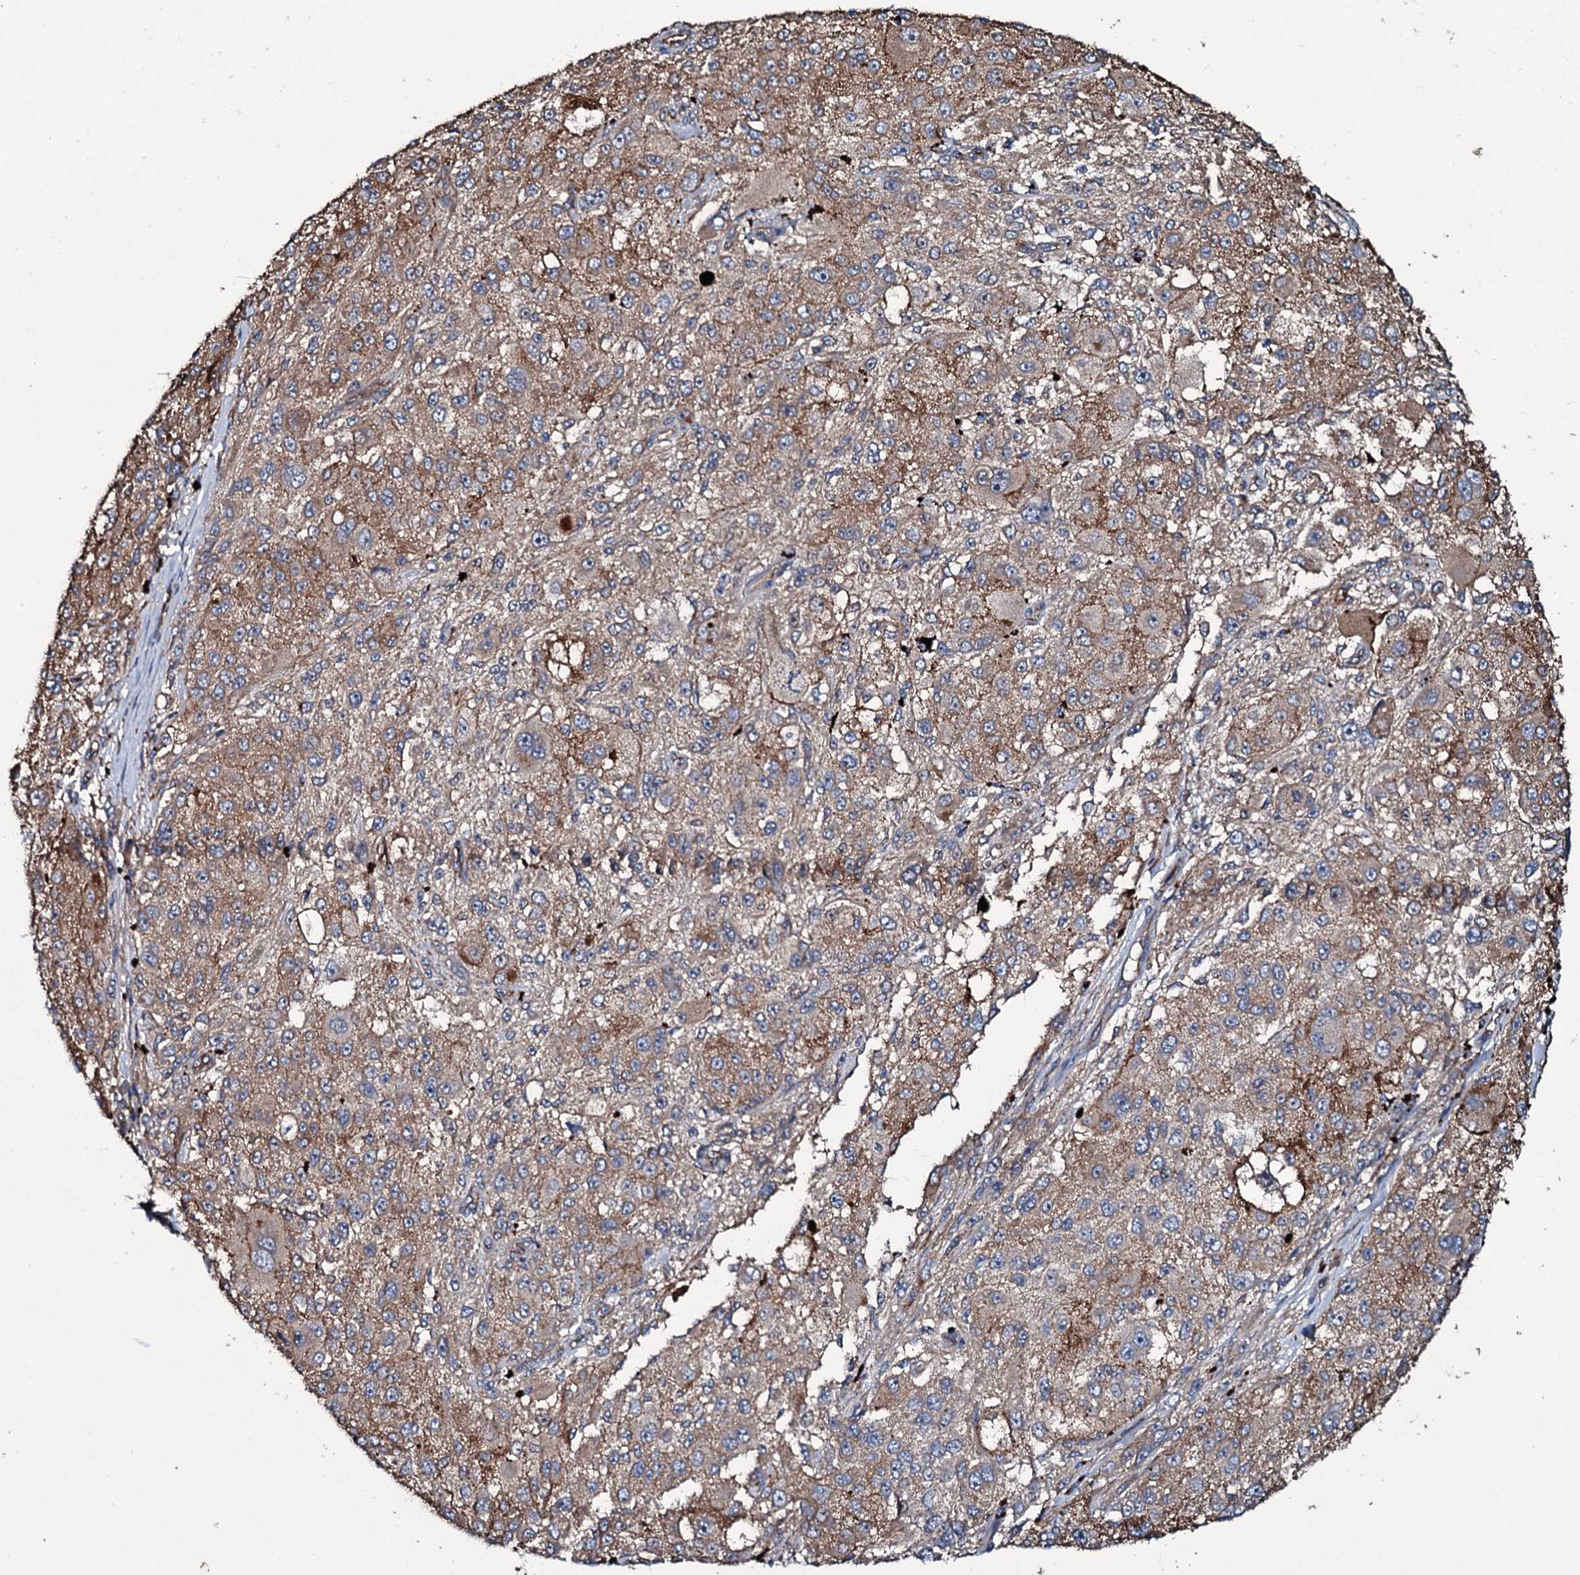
{"staining": {"intensity": "moderate", "quantity": "25%-75%", "location": "cytoplasmic/membranous"}, "tissue": "melanoma", "cell_type": "Tumor cells", "image_type": "cancer", "snomed": [{"axis": "morphology", "description": "Necrosis, NOS"}, {"axis": "morphology", "description": "Malignant melanoma, NOS"}, {"axis": "topography", "description": "Skin"}], "caption": "Tumor cells show medium levels of moderate cytoplasmic/membranous expression in about 25%-75% of cells in human melanoma.", "gene": "DMAC2", "patient": {"sex": "female", "age": 87}}